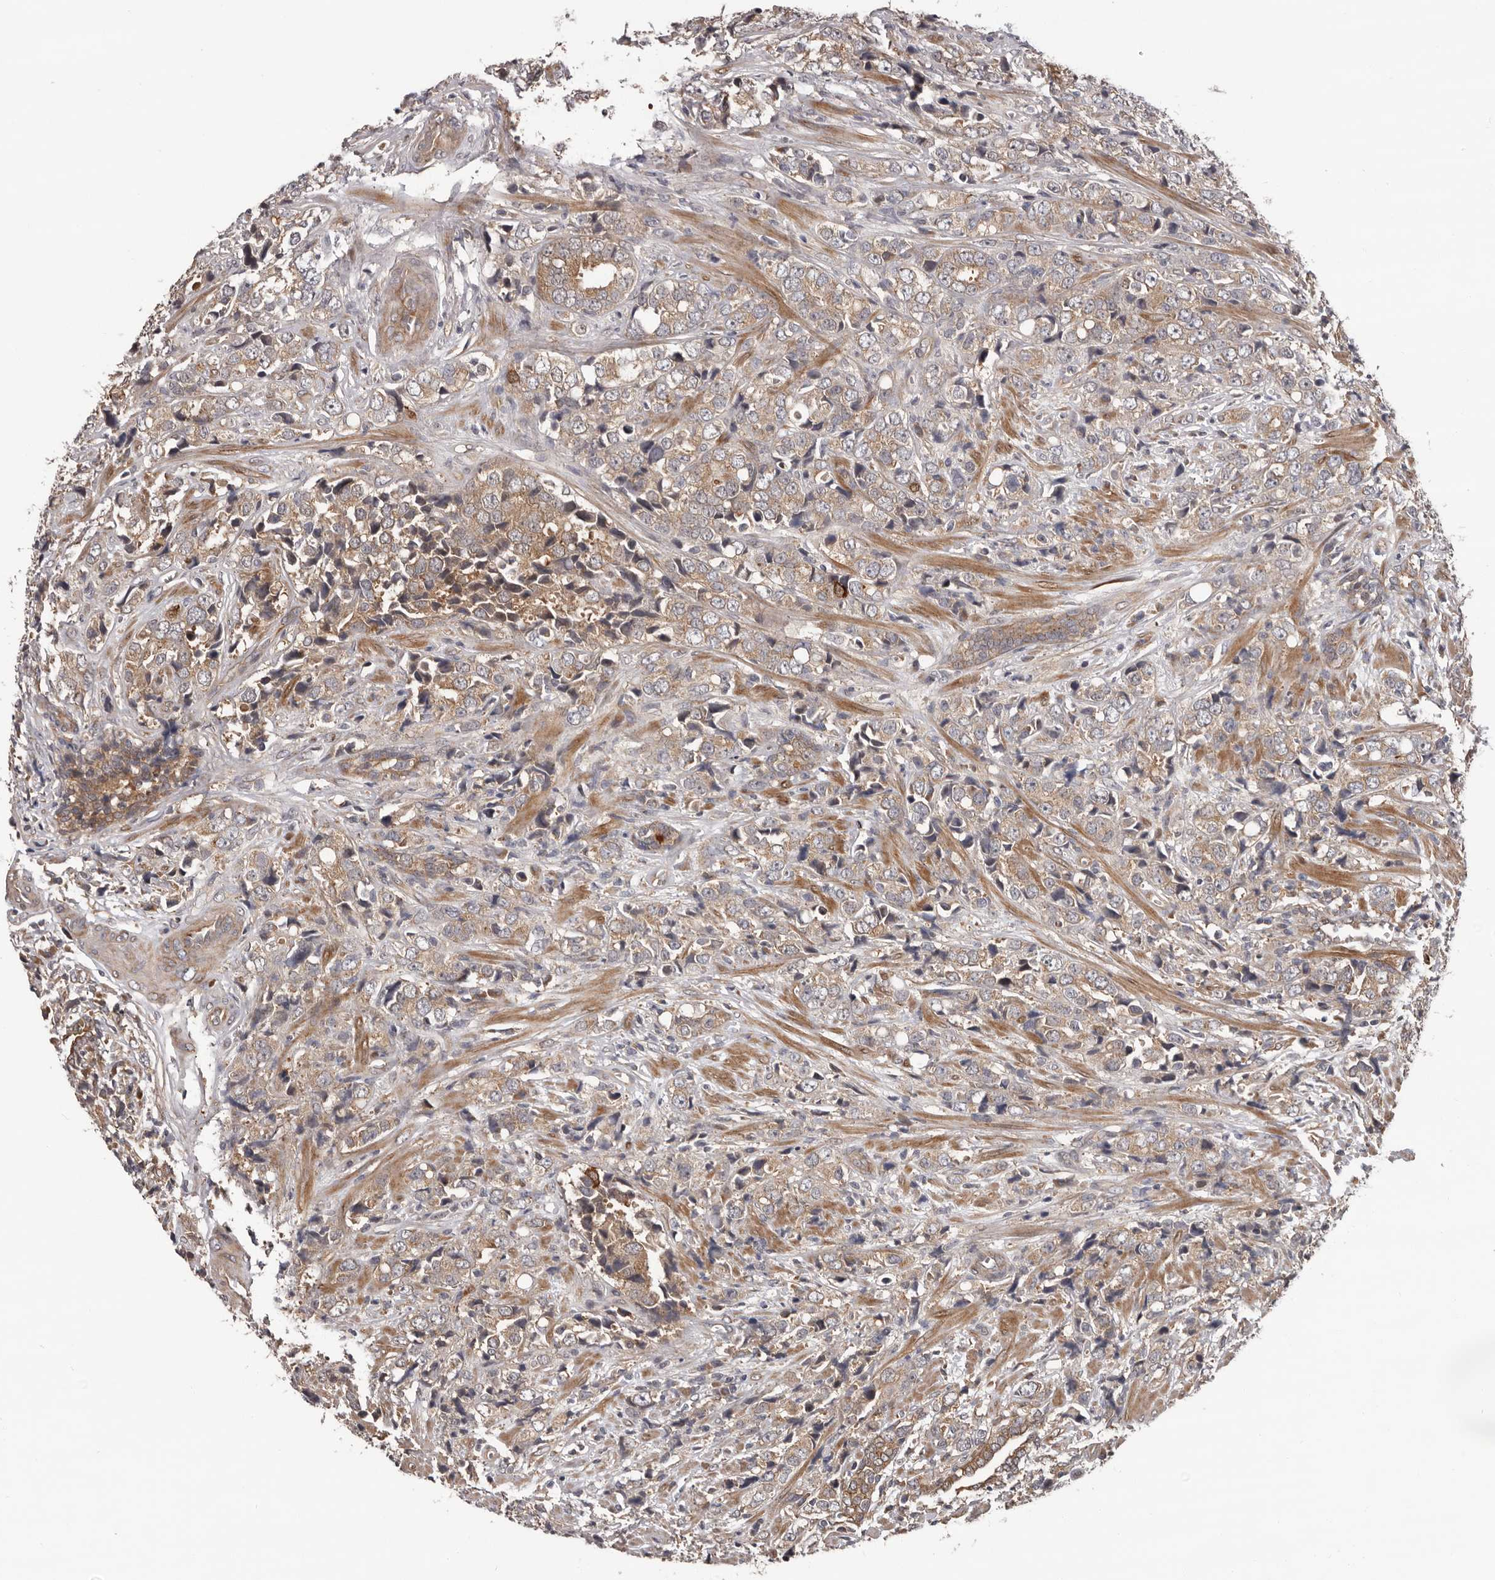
{"staining": {"intensity": "weak", "quantity": ">75%", "location": "cytoplasmic/membranous"}, "tissue": "prostate cancer", "cell_type": "Tumor cells", "image_type": "cancer", "snomed": [{"axis": "morphology", "description": "Adenocarcinoma, High grade"}, {"axis": "topography", "description": "Prostate"}], "caption": "The immunohistochemical stain shows weak cytoplasmic/membranous staining in tumor cells of prostate cancer (adenocarcinoma (high-grade)) tissue.", "gene": "PRKD1", "patient": {"sex": "male", "age": 71}}